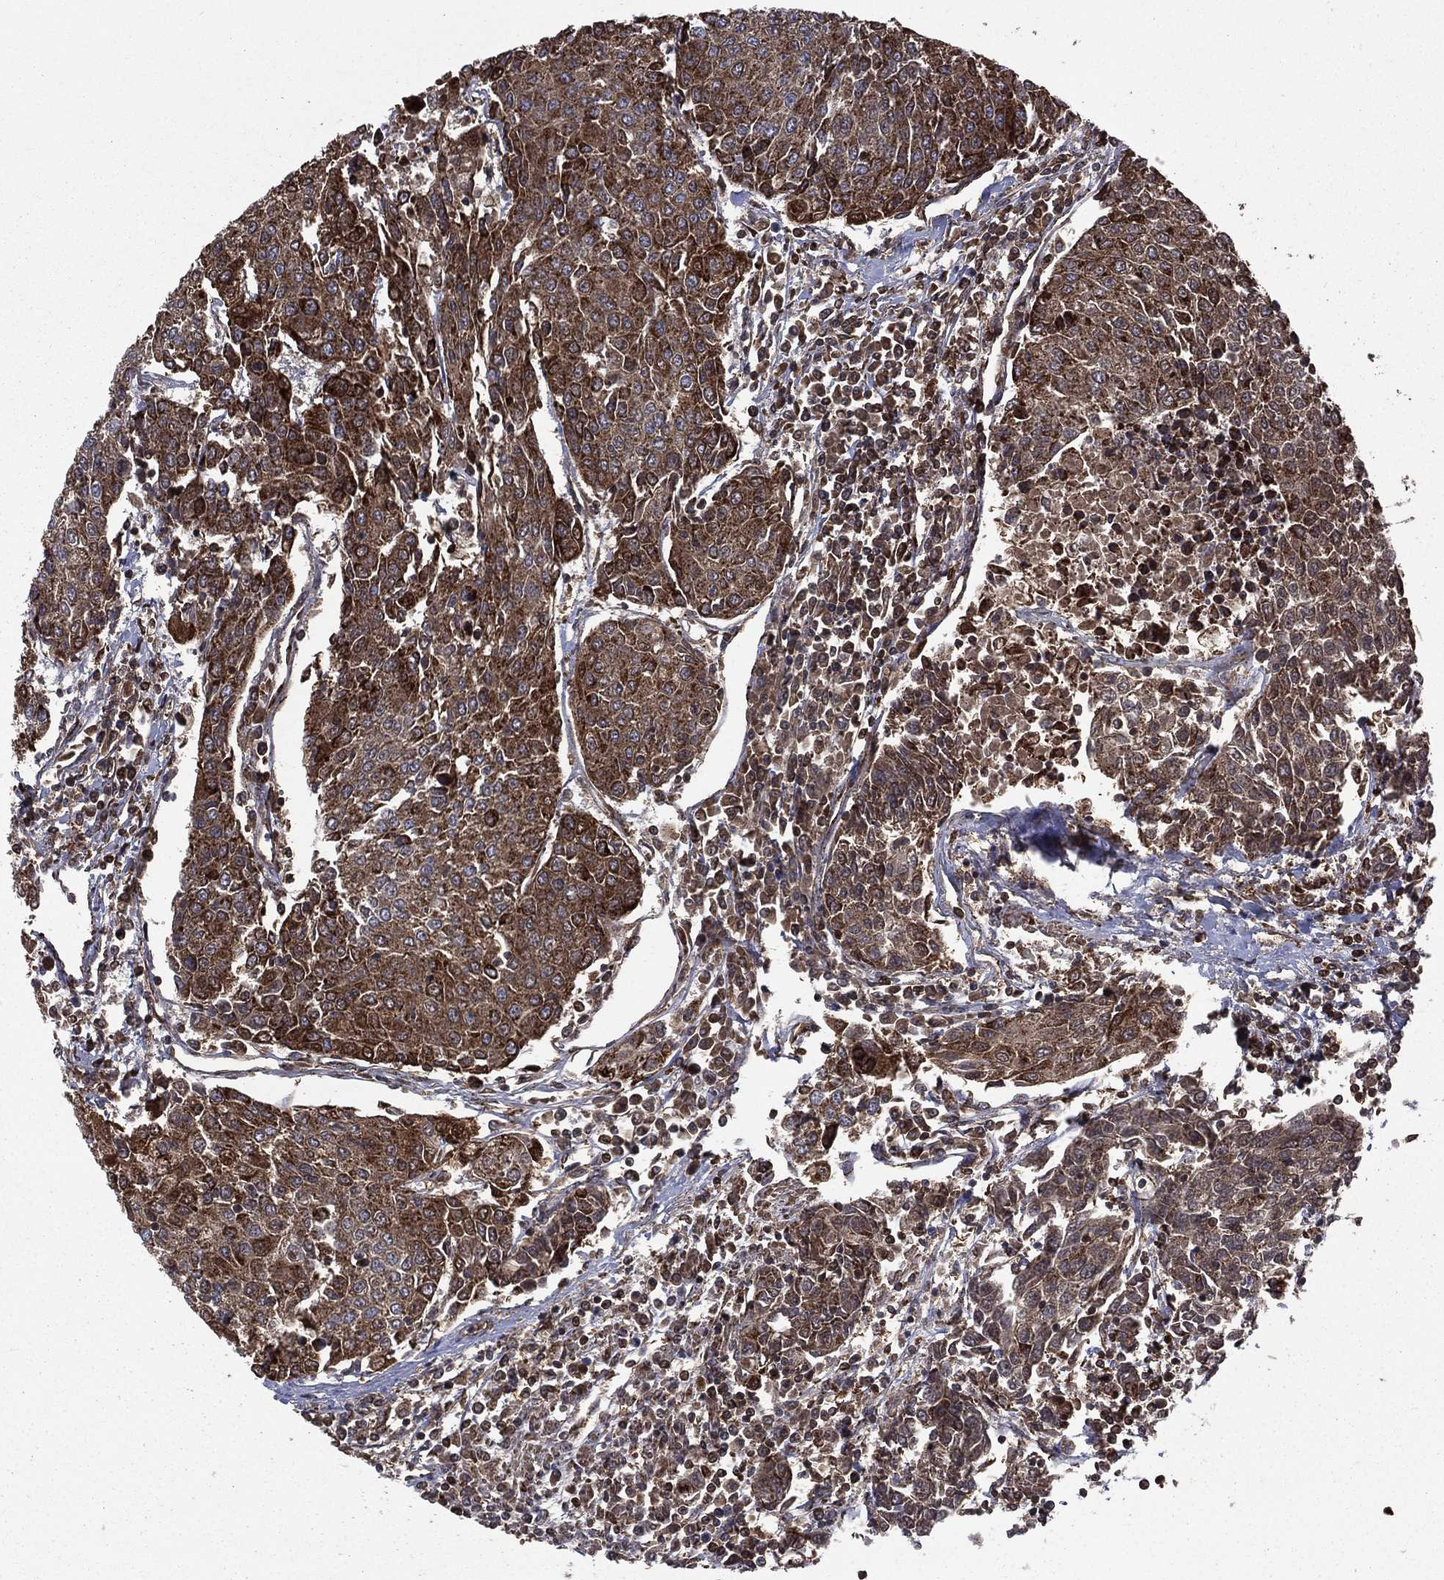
{"staining": {"intensity": "strong", "quantity": ">75%", "location": "cytoplasmic/membranous"}, "tissue": "urothelial cancer", "cell_type": "Tumor cells", "image_type": "cancer", "snomed": [{"axis": "morphology", "description": "Urothelial carcinoma, High grade"}, {"axis": "topography", "description": "Urinary bladder"}], "caption": "Immunohistochemistry (IHC) photomicrograph of high-grade urothelial carcinoma stained for a protein (brown), which reveals high levels of strong cytoplasmic/membranous staining in approximately >75% of tumor cells.", "gene": "GOT2", "patient": {"sex": "female", "age": 85}}